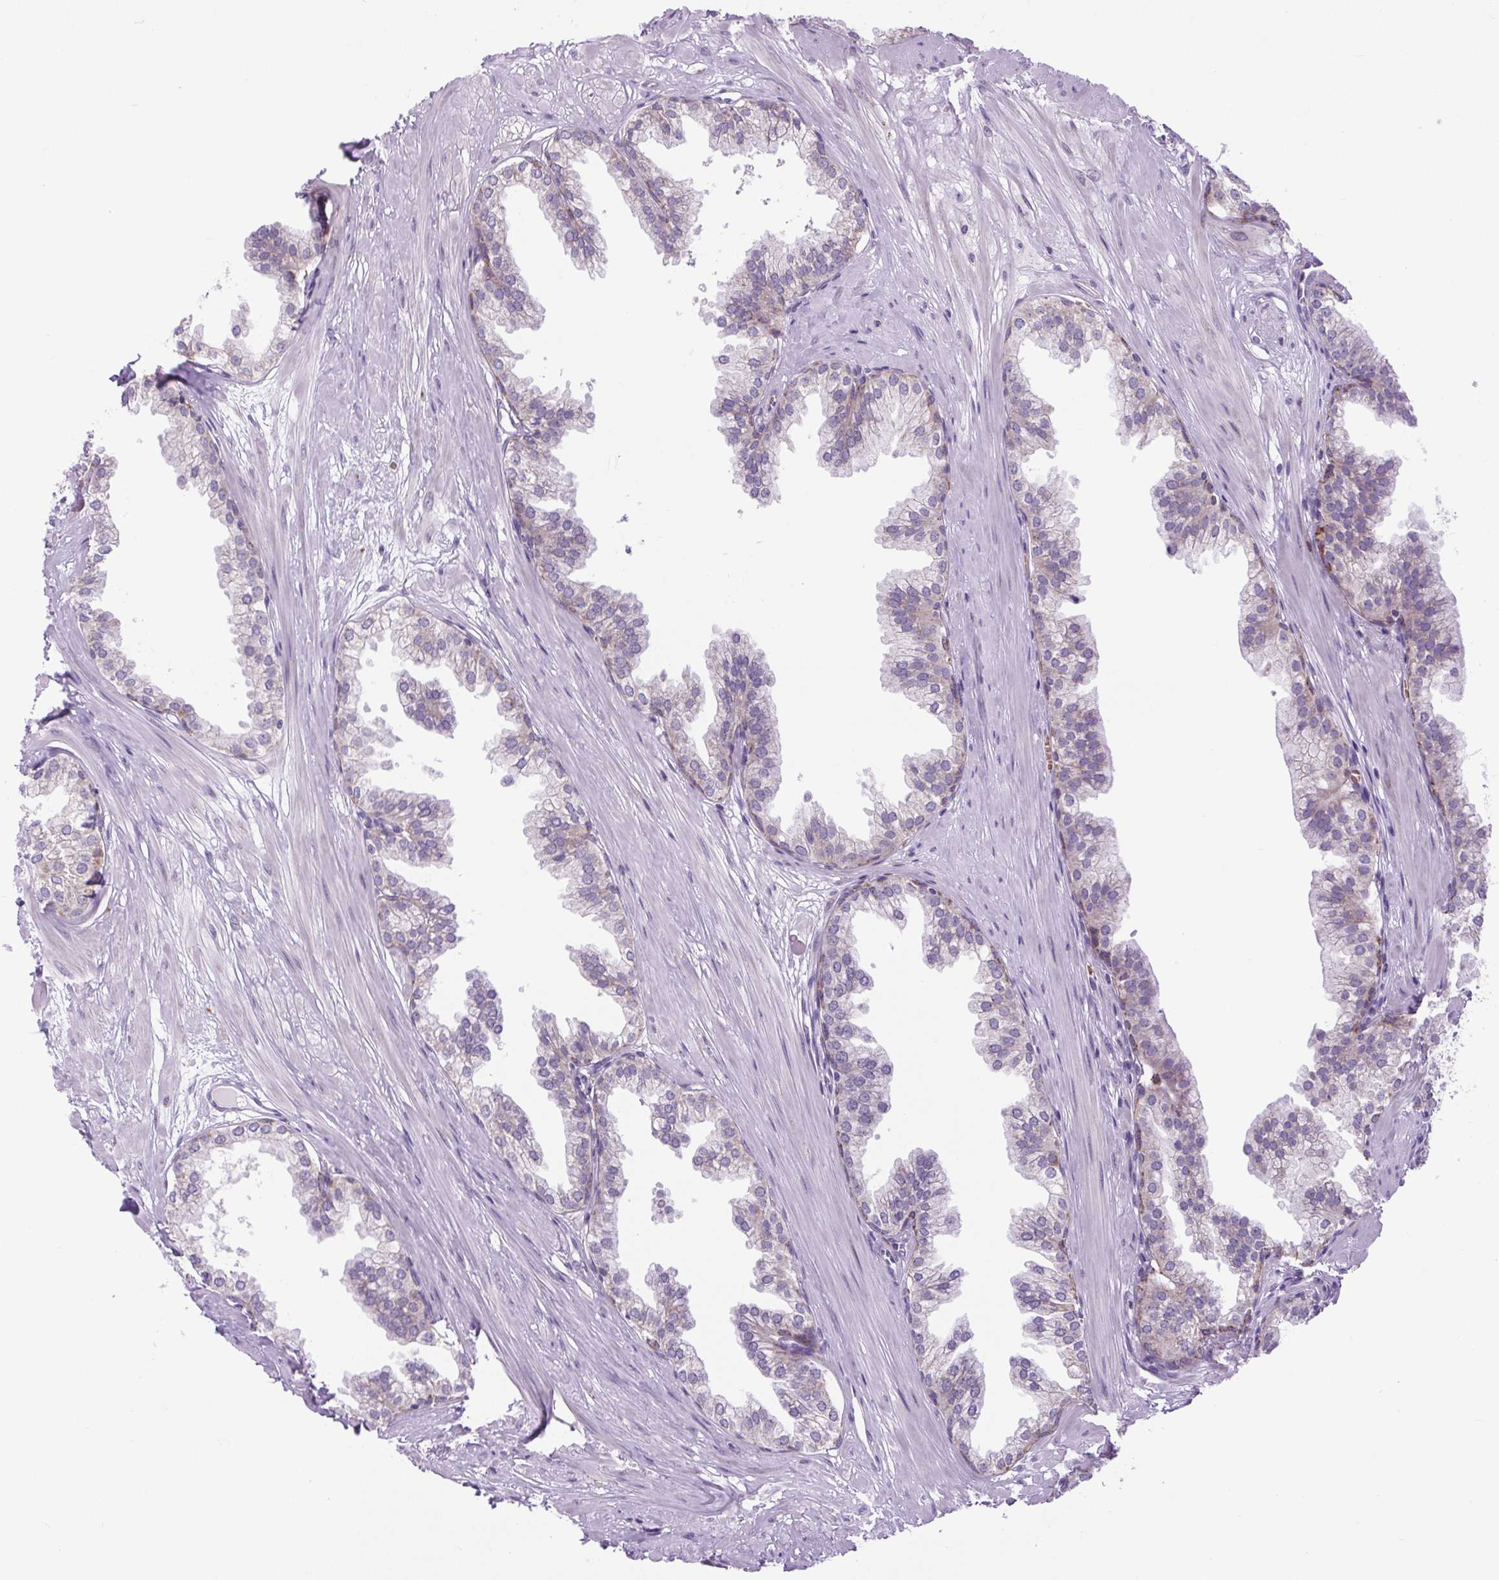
{"staining": {"intensity": "moderate", "quantity": "<25%", "location": "cytoplasmic/membranous"}, "tissue": "prostate", "cell_type": "Glandular cells", "image_type": "normal", "snomed": [{"axis": "morphology", "description": "Normal tissue, NOS"}, {"axis": "topography", "description": "Prostate"}, {"axis": "topography", "description": "Peripheral nerve tissue"}], "caption": "Immunohistochemical staining of normal prostate shows moderate cytoplasmic/membranous protein expression in approximately <25% of glandular cells. (Brightfield microscopy of DAB IHC at high magnification).", "gene": "SCO2", "patient": {"sex": "male", "age": 55}}